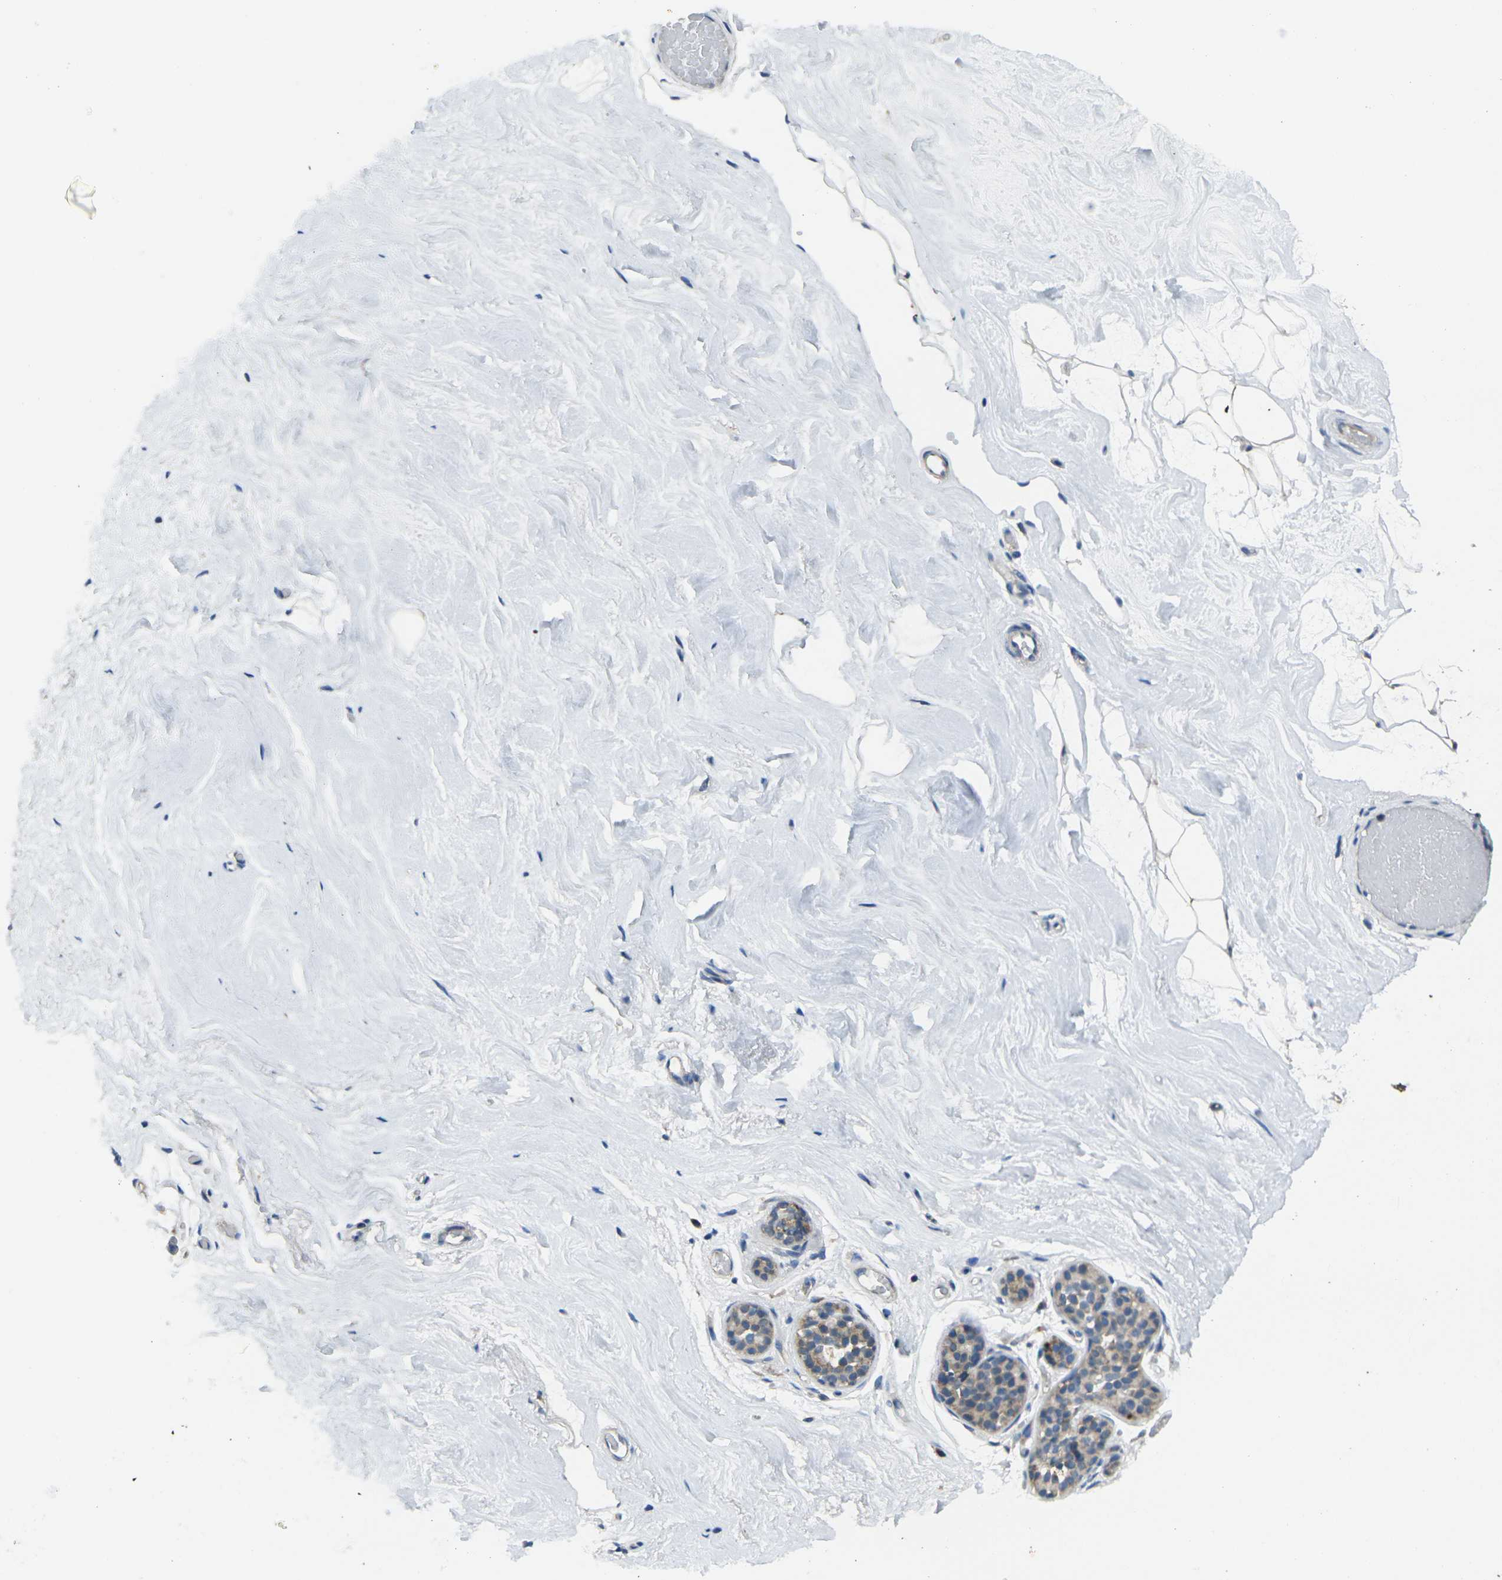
{"staining": {"intensity": "weak", "quantity": ">75%", "location": "cytoplasmic/membranous"}, "tissue": "breast", "cell_type": "Adipocytes", "image_type": "normal", "snomed": [{"axis": "morphology", "description": "Normal tissue, NOS"}, {"axis": "topography", "description": "Breast"}], "caption": "Weak cytoplasmic/membranous expression is identified in approximately >75% of adipocytes in benign breast.", "gene": "TMEM120B", "patient": {"sex": "female", "age": 75}}